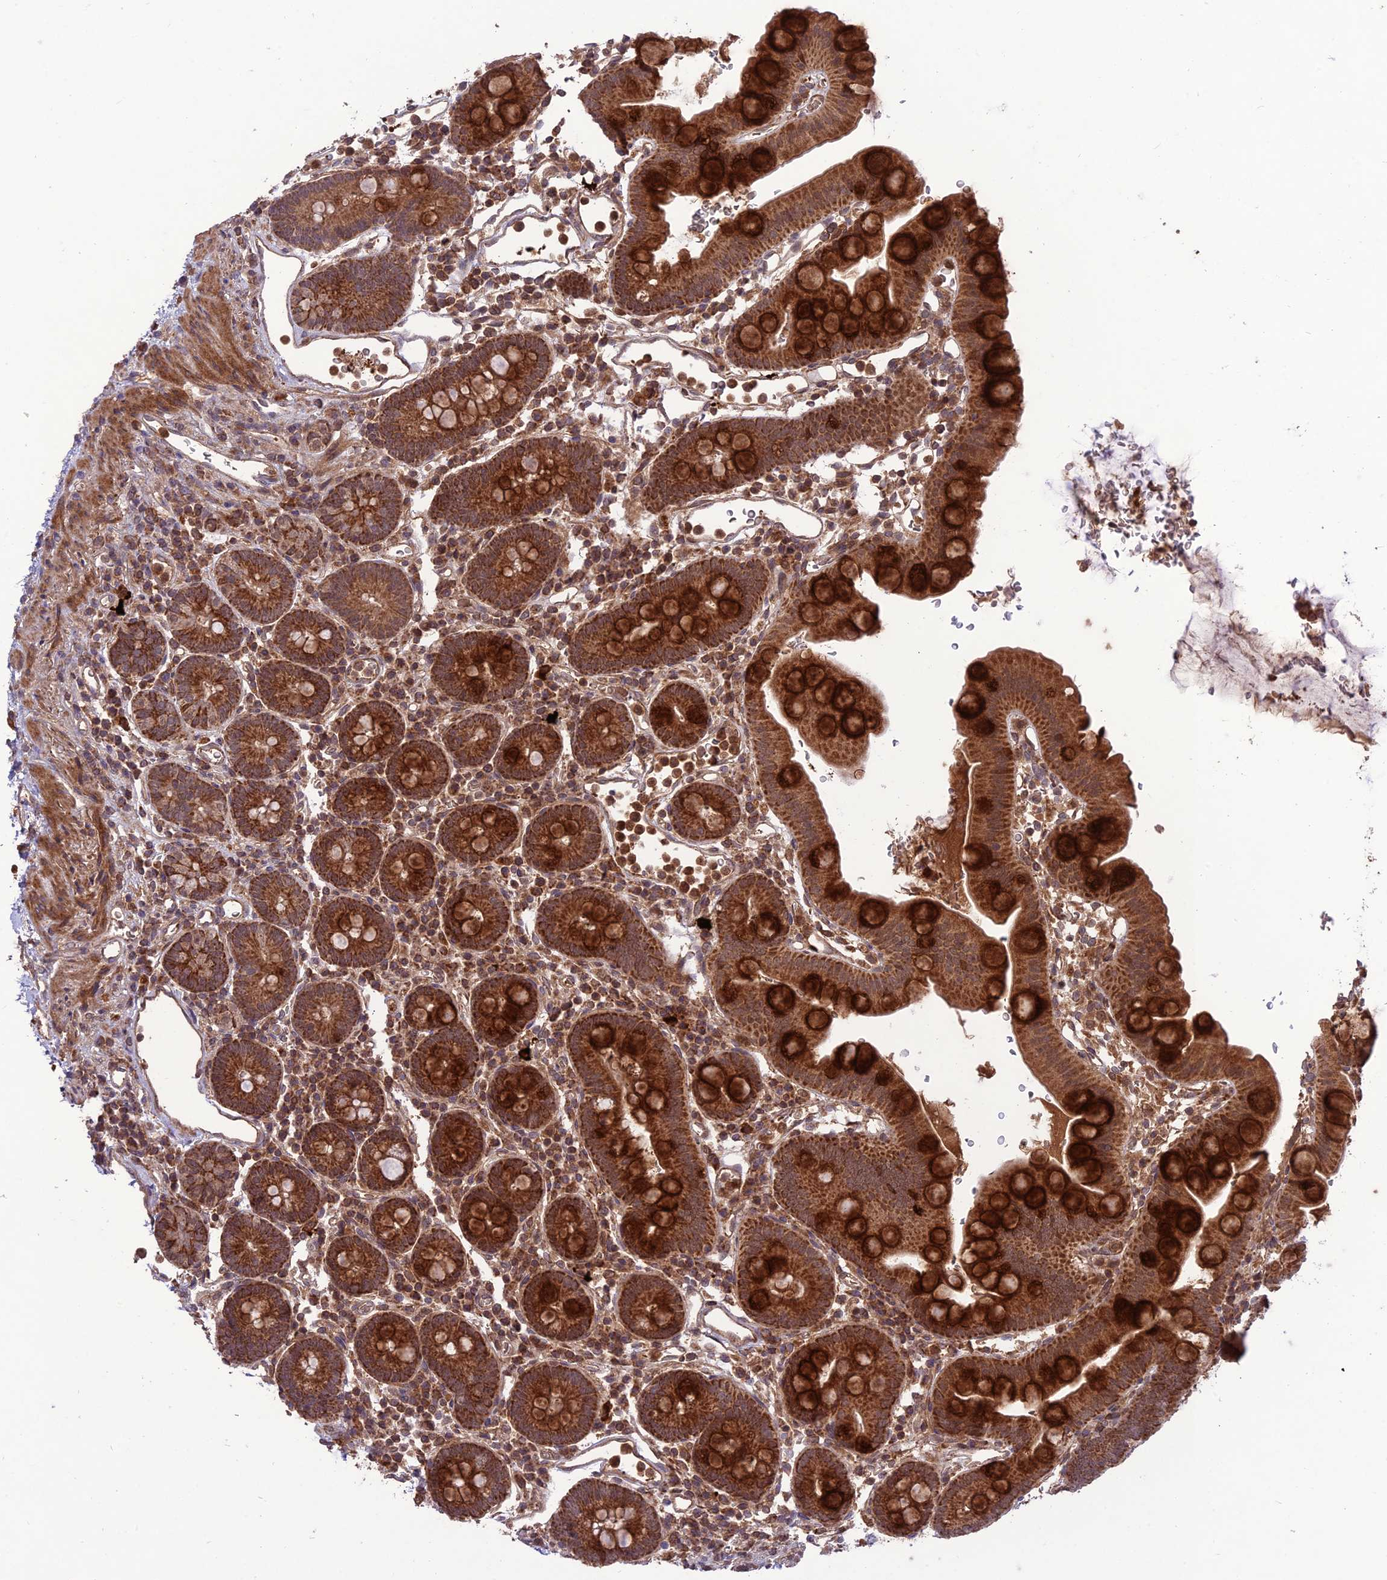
{"staining": {"intensity": "strong", "quantity": ">75%", "location": "cytoplasmic/membranous"}, "tissue": "small intestine", "cell_type": "Glandular cells", "image_type": "normal", "snomed": [{"axis": "morphology", "description": "Normal tissue, NOS"}, {"axis": "topography", "description": "Stomach, upper"}, {"axis": "topography", "description": "Stomach, lower"}, {"axis": "topography", "description": "Small intestine"}], "caption": "Approximately >75% of glandular cells in normal small intestine demonstrate strong cytoplasmic/membranous protein expression as visualized by brown immunohistochemical staining.", "gene": "NDUFC1", "patient": {"sex": "male", "age": 68}}